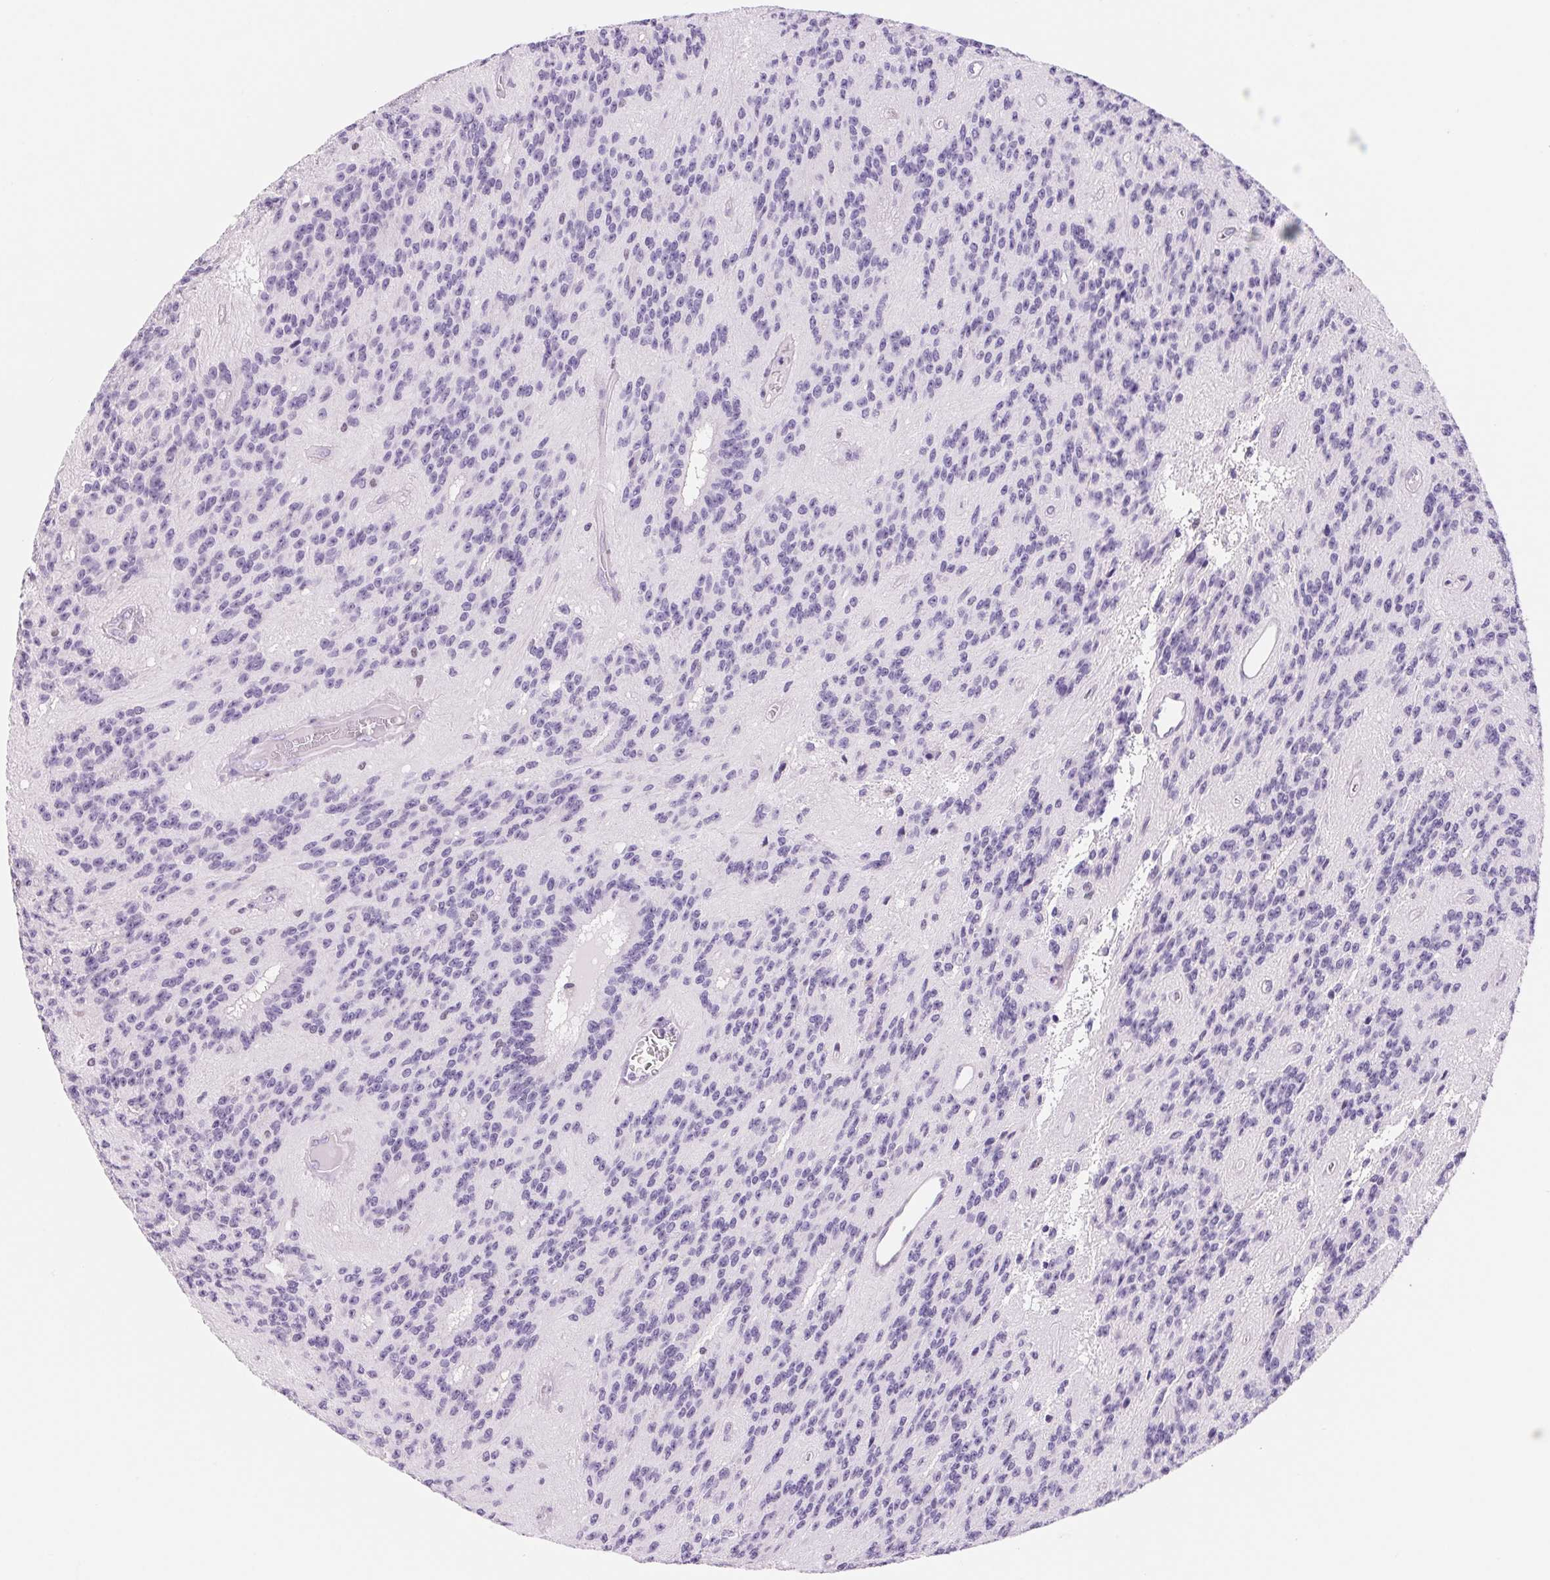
{"staining": {"intensity": "negative", "quantity": "none", "location": "none"}, "tissue": "glioma", "cell_type": "Tumor cells", "image_type": "cancer", "snomed": [{"axis": "morphology", "description": "Glioma, malignant, Low grade"}, {"axis": "topography", "description": "Brain"}], "caption": "The photomicrograph displays no significant expression in tumor cells of glioma. The staining is performed using DAB (3,3'-diaminobenzidine) brown chromogen with nuclei counter-stained in using hematoxylin.", "gene": "ASGR2", "patient": {"sex": "male", "age": 31}}